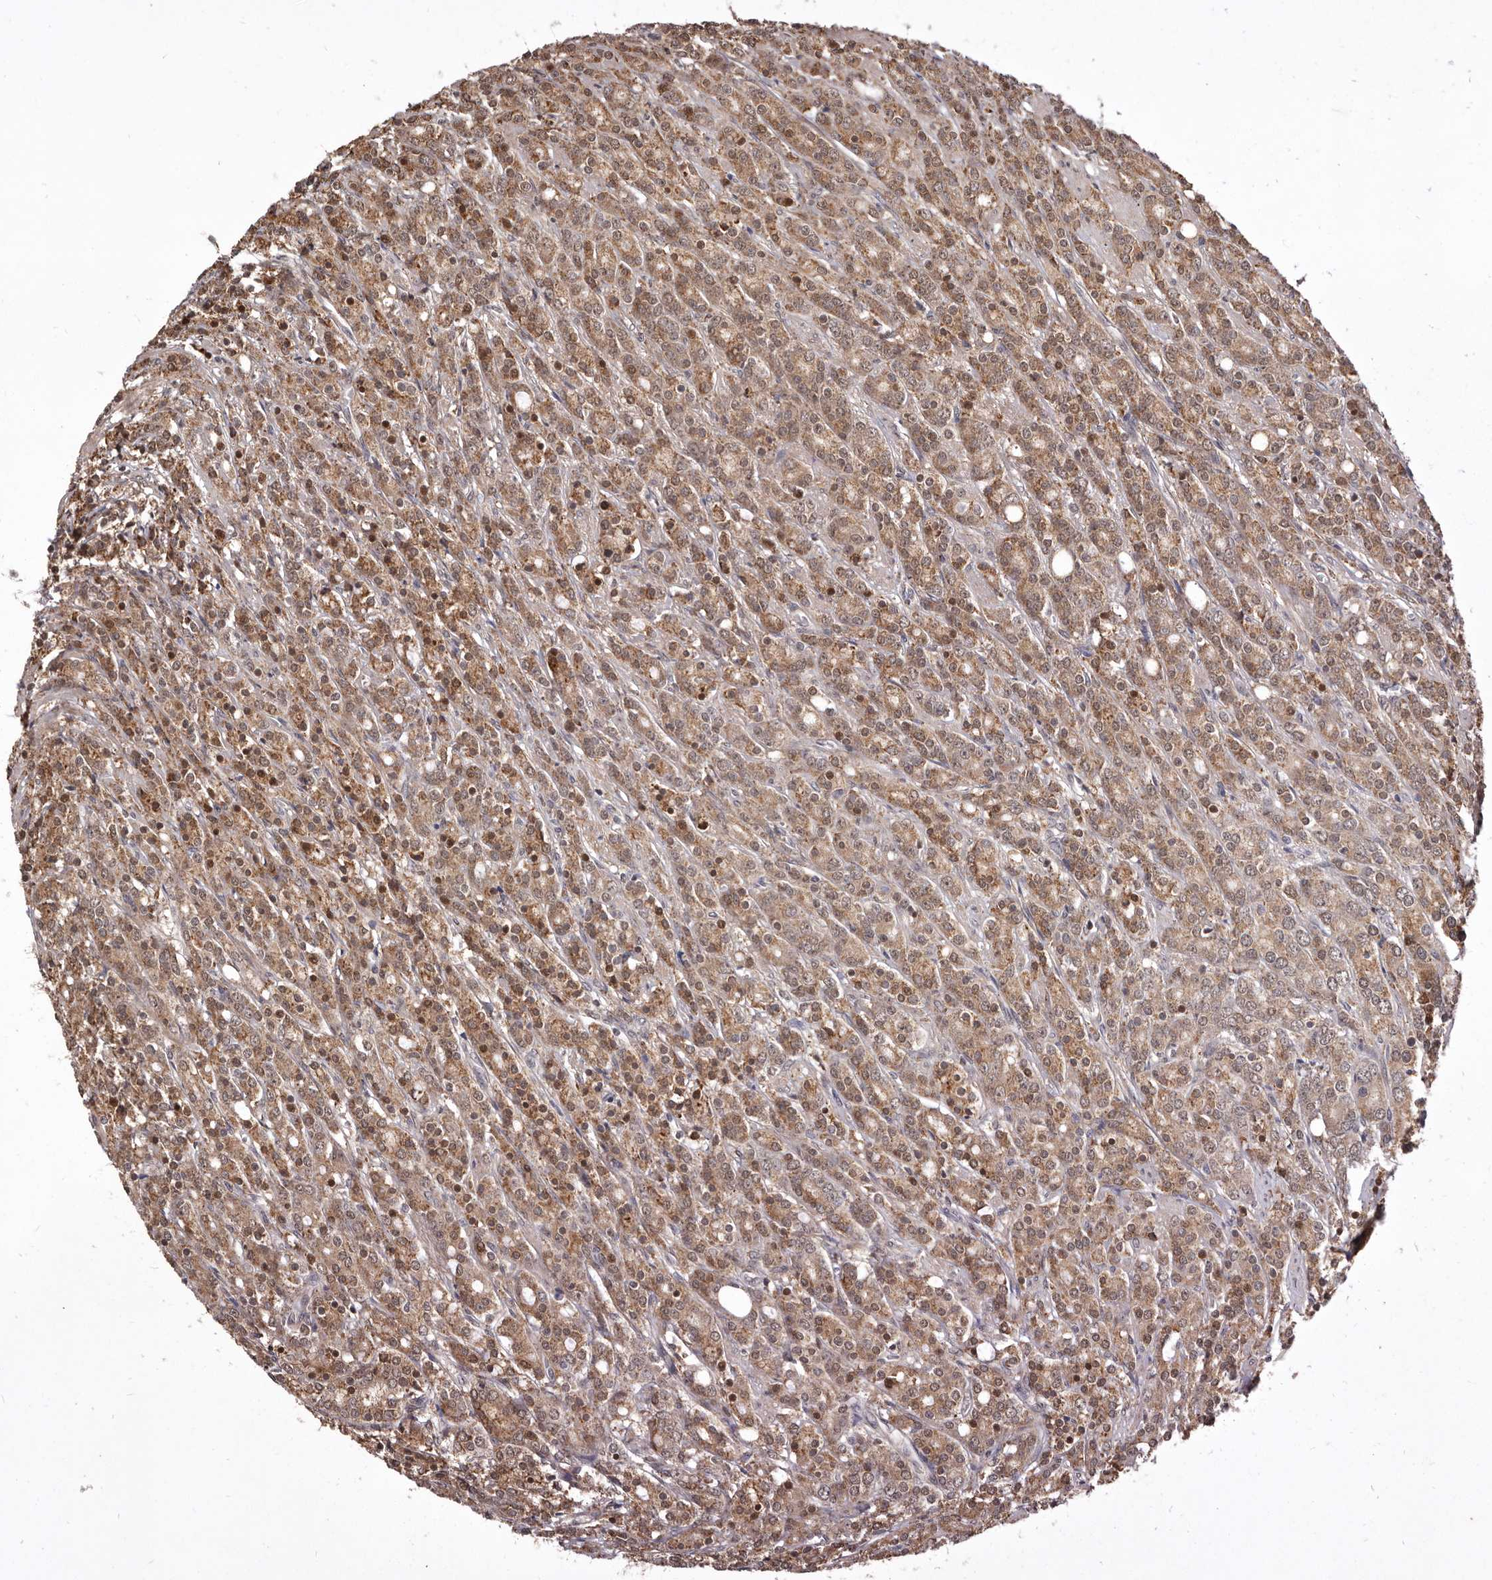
{"staining": {"intensity": "moderate", "quantity": ">75%", "location": "cytoplasmic/membranous,nuclear"}, "tissue": "prostate cancer", "cell_type": "Tumor cells", "image_type": "cancer", "snomed": [{"axis": "morphology", "description": "Adenocarcinoma, High grade"}, {"axis": "topography", "description": "Prostate"}], "caption": "The image demonstrates immunohistochemical staining of high-grade adenocarcinoma (prostate). There is moderate cytoplasmic/membranous and nuclear expression is appreciated in approximately >75% of tumor cells.", "gene": "RRM2B", "patient": {"sex": "male", "age": 62}}